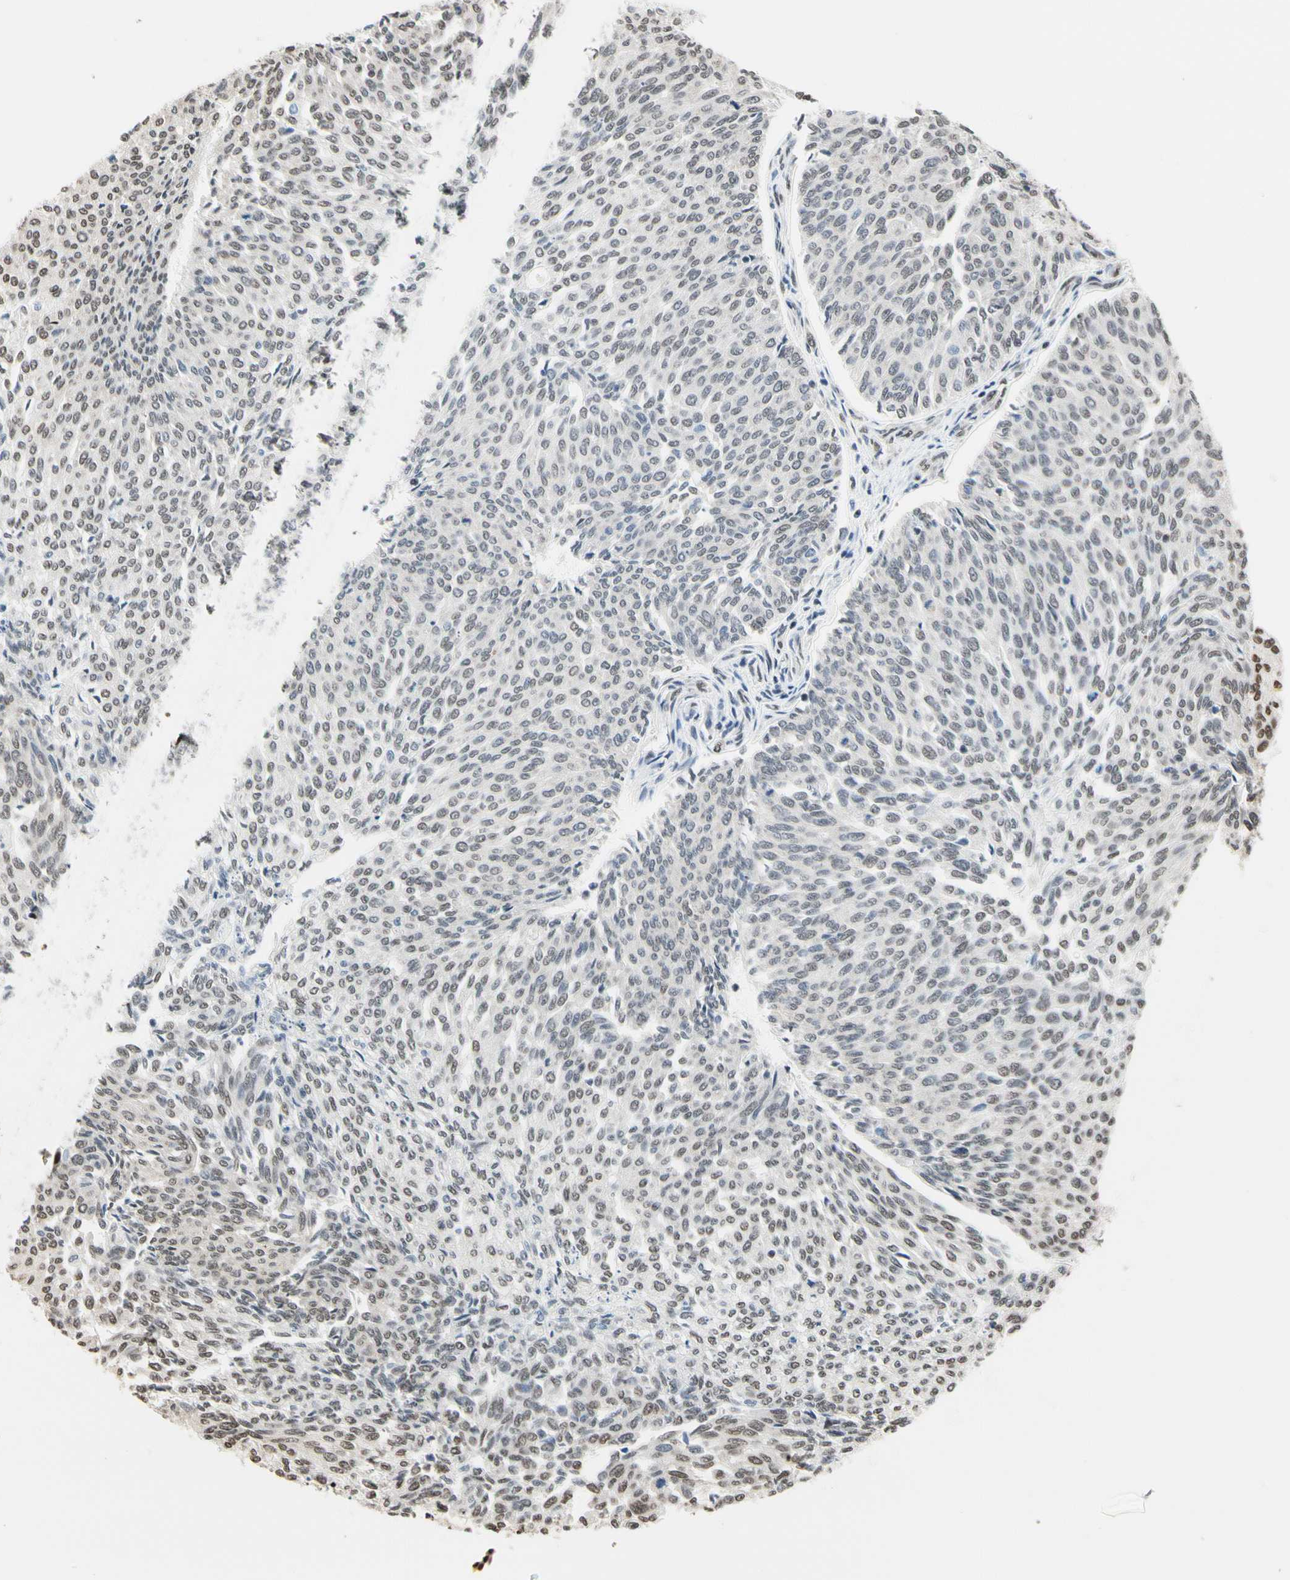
{"staining": {"intensity": "weak", "quantity": "<25%", "location": "nuclear"}, "tissue": "urothelial cancer", "cell_type": "Tumor cells", "image_type": "cancer", "snomed": [{"axis": "morphology", "description": "Urothelial carcinoma, Low grade"}, {"axis": "topography", "description": "Urinary bladder"}], "caption": "Immunohistochemical staining of human urothelial cancer shows no significant staining in tumor cells.", "gene": "HNRNPK", "patient": {"sex": "female", "age": 79}}